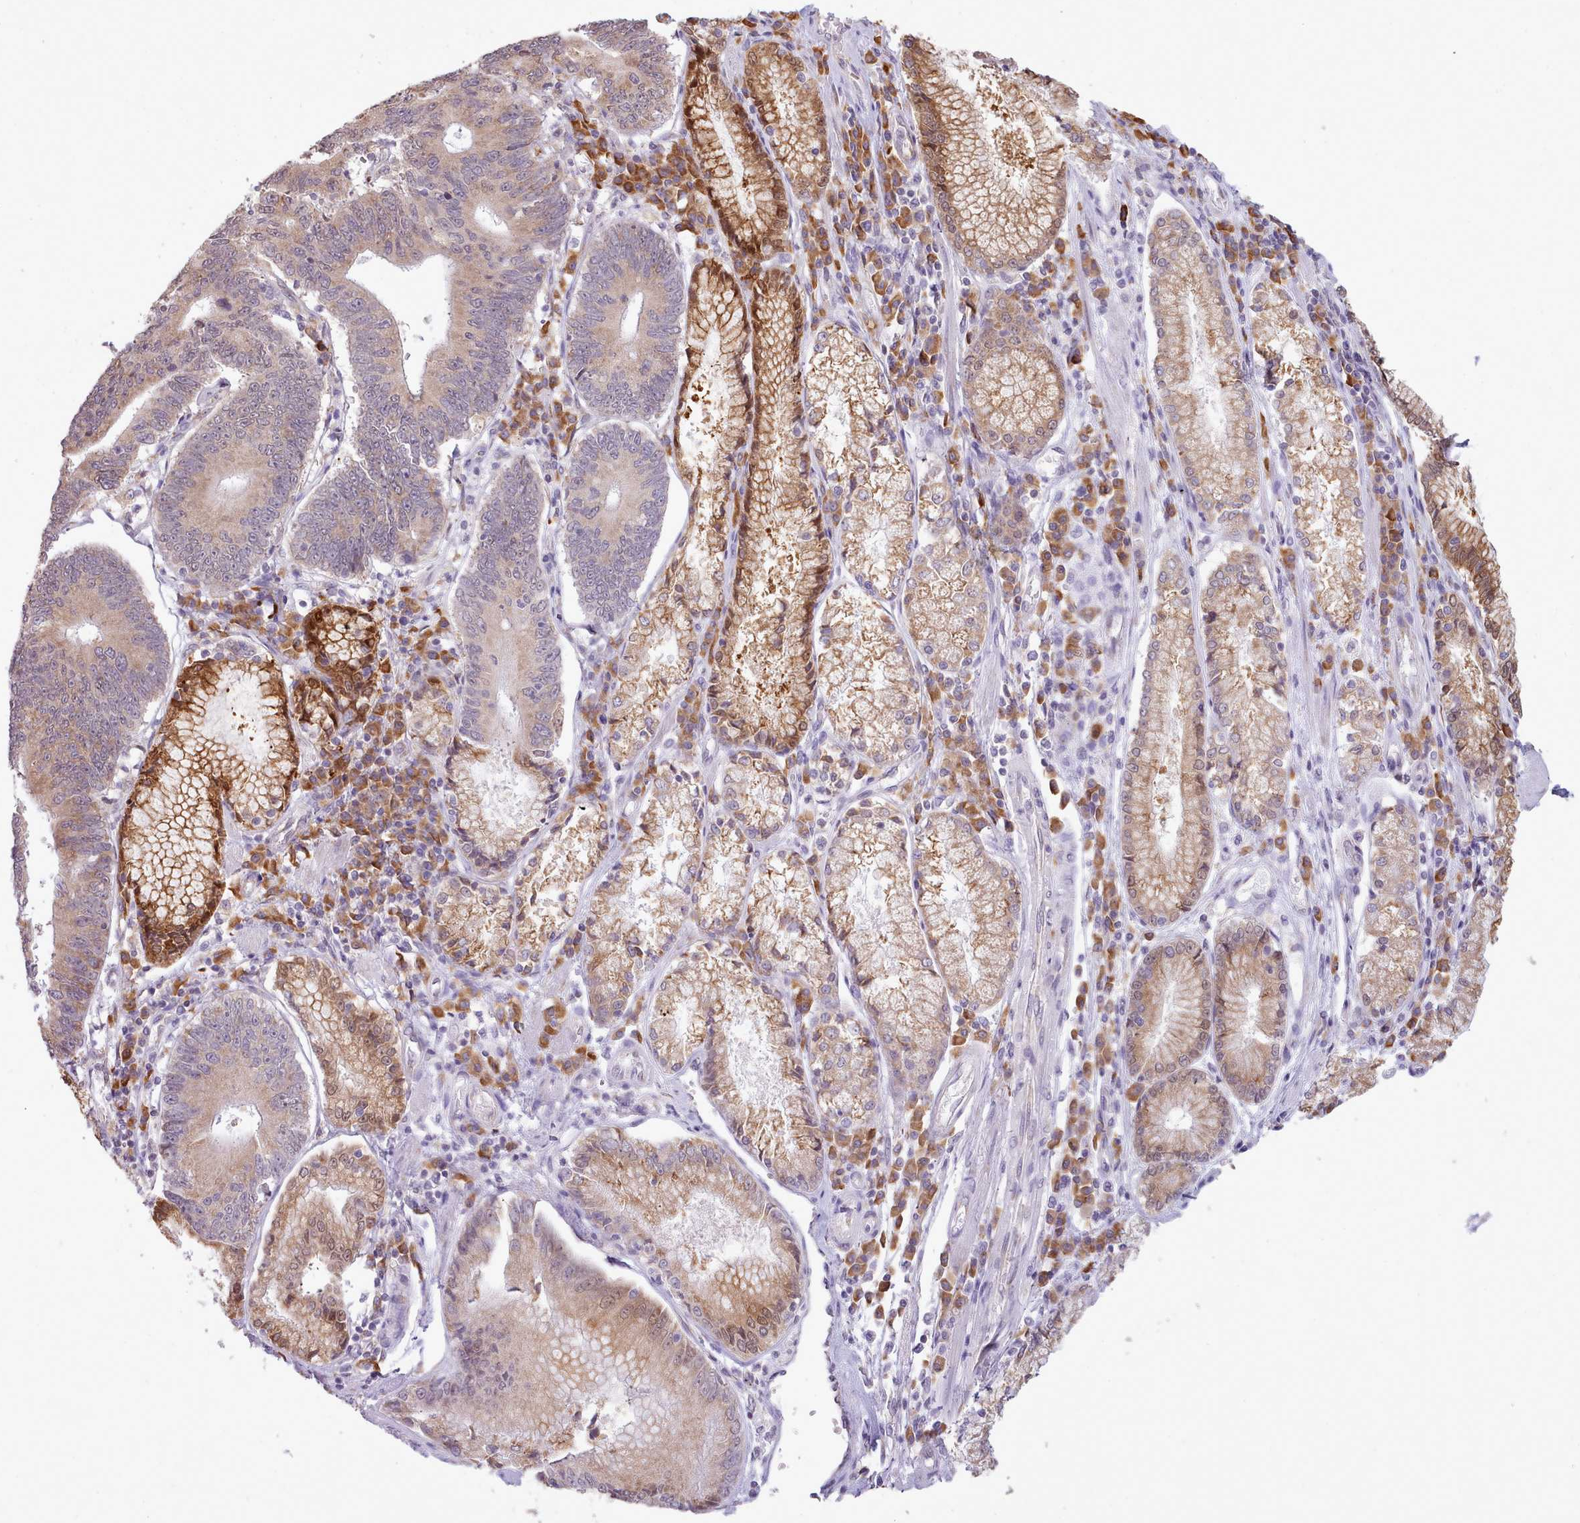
{"staining": {"intensity": "weak", "quantity": ">75%", "location": "cytoplasmic/membranous"}, "tissue": "stomach cancer", "cell_type": "Tumor cells", "image_type": "cancer", "snomed": [{"axis": "morphology", "description": "Adenocarcinoma, NOS"}, {"axis": "topography", "description": "Stomach"}], "caption": "IHC of human stomach cancer (adenocarcinoma) displays low levels of weak cytoplasmic/membranous staining in about >75% of tumor cells. (DAB = brown stain, brightfield microscopy at high magnification).", "gene": "SEC61B", "patient": {"sex": "male", "age": 59}}